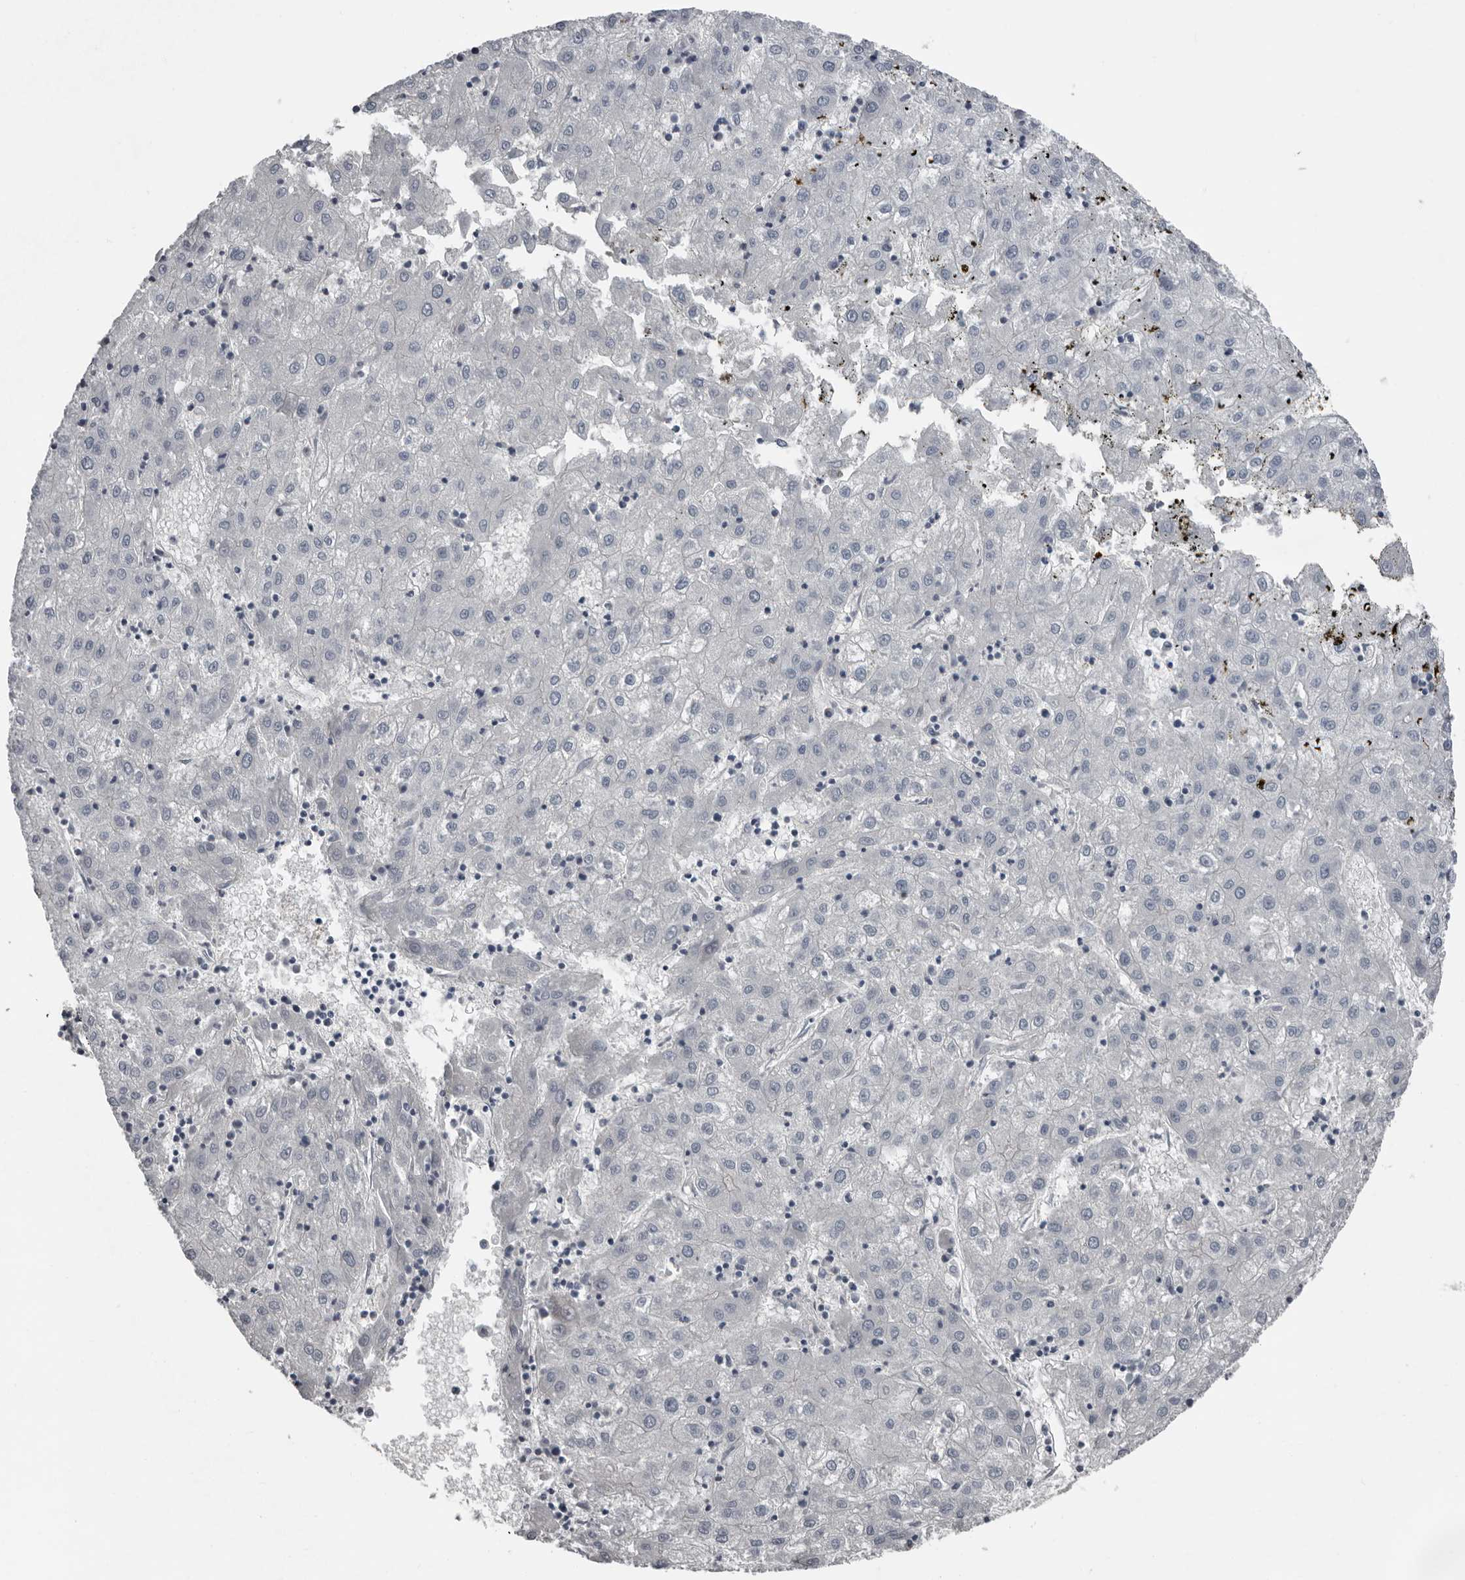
{"staining": {"intensity": "negative", "quantity": "none", "location": "none"}, "tissue": "liver cancer", "cell_type": "Tumor cells", "image_type": "cancer", "snomed": [{"axis": "morphology", "description": "Carcinoma, Hepatocellular, NOS"}, {"axis": "topography", "description": "Liver"}], "caption": "A photomicrograph of human liver cancer (hepatocellular carcinoma) is negative for staining in tumor cells. (DAB immunohistochemistry, high magnification).", "gene": "FABP7", "patient": {"sex": "male", "age": 72}}